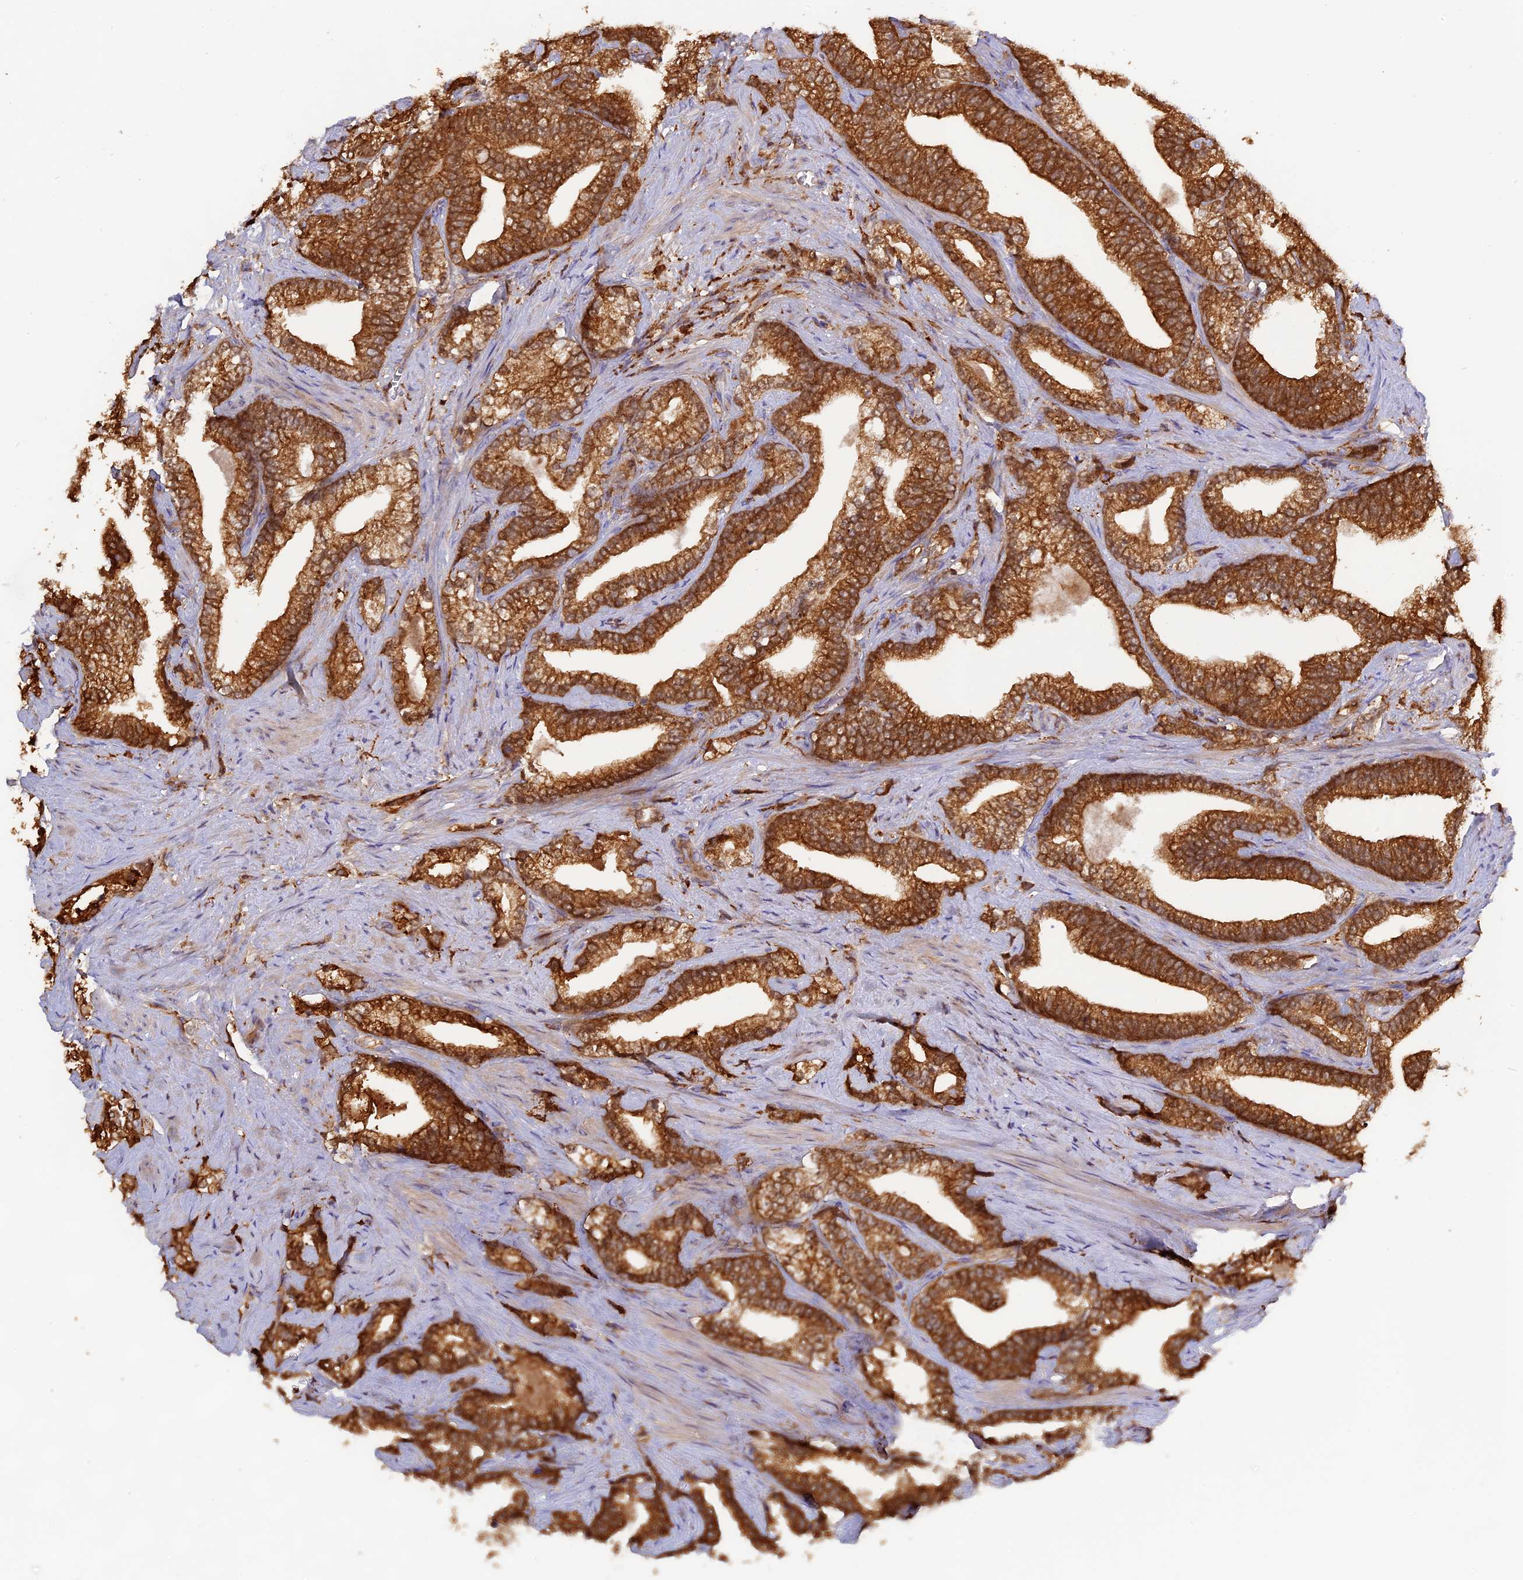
{"staining": {"intensity": "strong", "quantity": ">75%", "location": "cytoplasmic/membranous"}, "tissue": "prostate cancer", "cell_type": "Tumor cells", "image_type": "cancer", "snomed": [{"axis": "morphology", "description": "Adenocarcinoma, High grade"}, {"axis": "topography", "description": "Prostate and seminal vesicle, NOS"}], "caption": "High-magnification brightfield microscopy of prostate cancer (adenocarcinoma (high-grade)) stained with DAB (3,3'-diaminobenzidine) (brown) and counterstained with hematoxylin (blue). tumor cells exhibit strong cytoplasmic/membranous staining is appreciated in approximately>75% of cells. (DAB (3,3'-diaminobenzidine) = brown stain, brightfield microscopy at high magnification).", "gene": "MYO9B", "patient": {"sex": "male", "age": 67}}